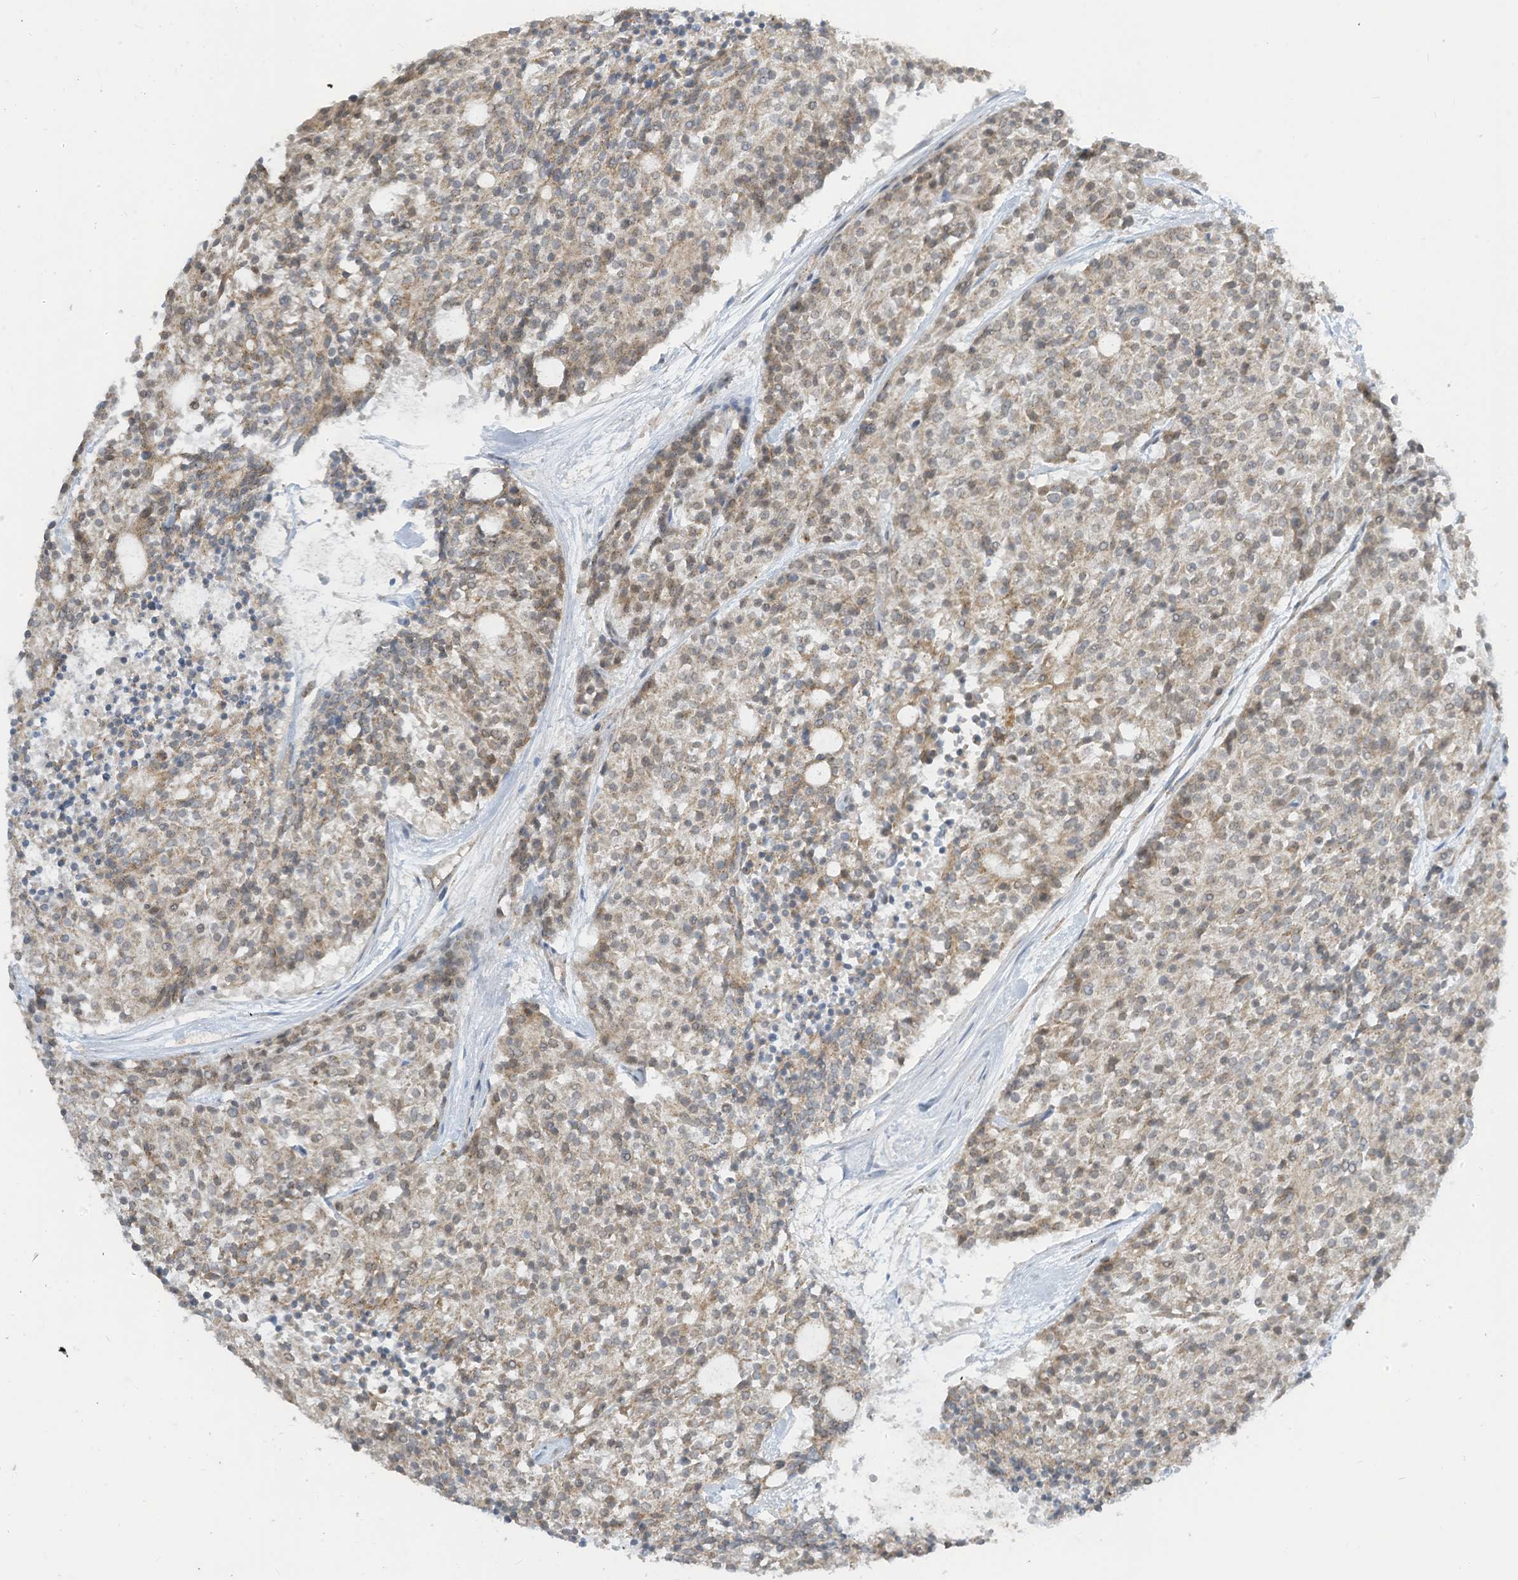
{"staining": {"intensity": "weak", "quantity": "25%-75%", "location": "cytoplasmic/membranous"}, "tissue": "carcinoid", "cell_type": "Tumor cells", "image_type": "cancer", "snomed": [{"axis": "morphology", "description": "Carcinoid, malignant, NOS"}, {"axis": "topography", "description": "Pancreas"}], "caption": "This is an image of immunohistochemistry staining of malignant carcinoid, which shows weak staining in the cytoplasmic/membranous of tumor cells.", "gene": "PARVG", "patient": {"sex": "female", "age": 54}}